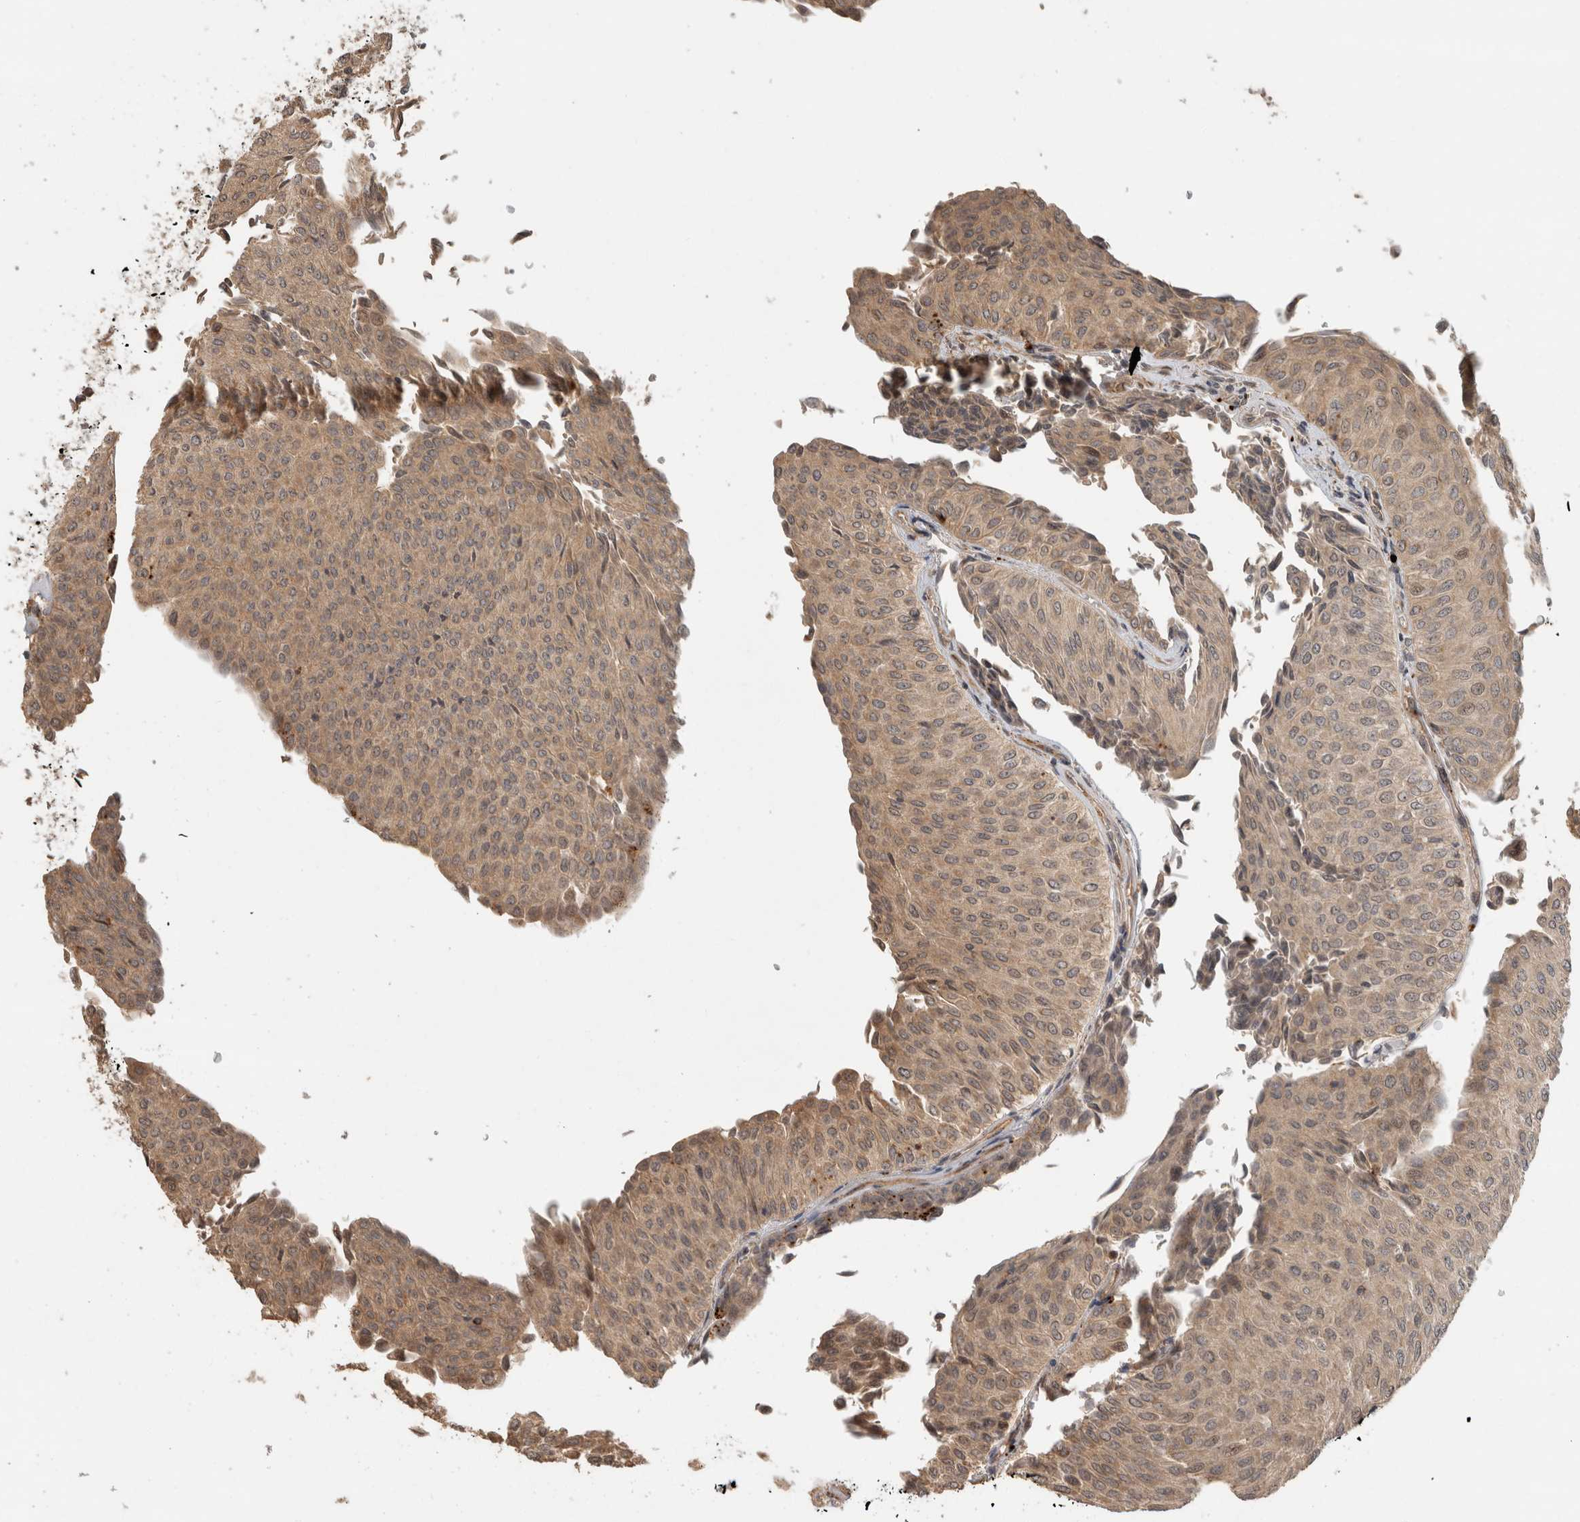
{"staining": {"intensity": "weak", "quantity": ">75%", "location": "cytoplasmic/membranous"}, "tissue": "urothelial cancer", "cell_type": "Tumor cells", "image_type": "cancer", "snomed": [{"axis": "morphology", "description": "Urothelial carcinoma, Low grade"}, {"axis": "topography", "description": "Urinary bladder"}], "caption": "Low-grade urothelial carcinoma stained for a protein (brown) shows weak cytoplasmic/membranous positive staining in about >75% of tumor cells.", "gene": "PITPNC1", "patient": {"sex": "male", "age": 78}}